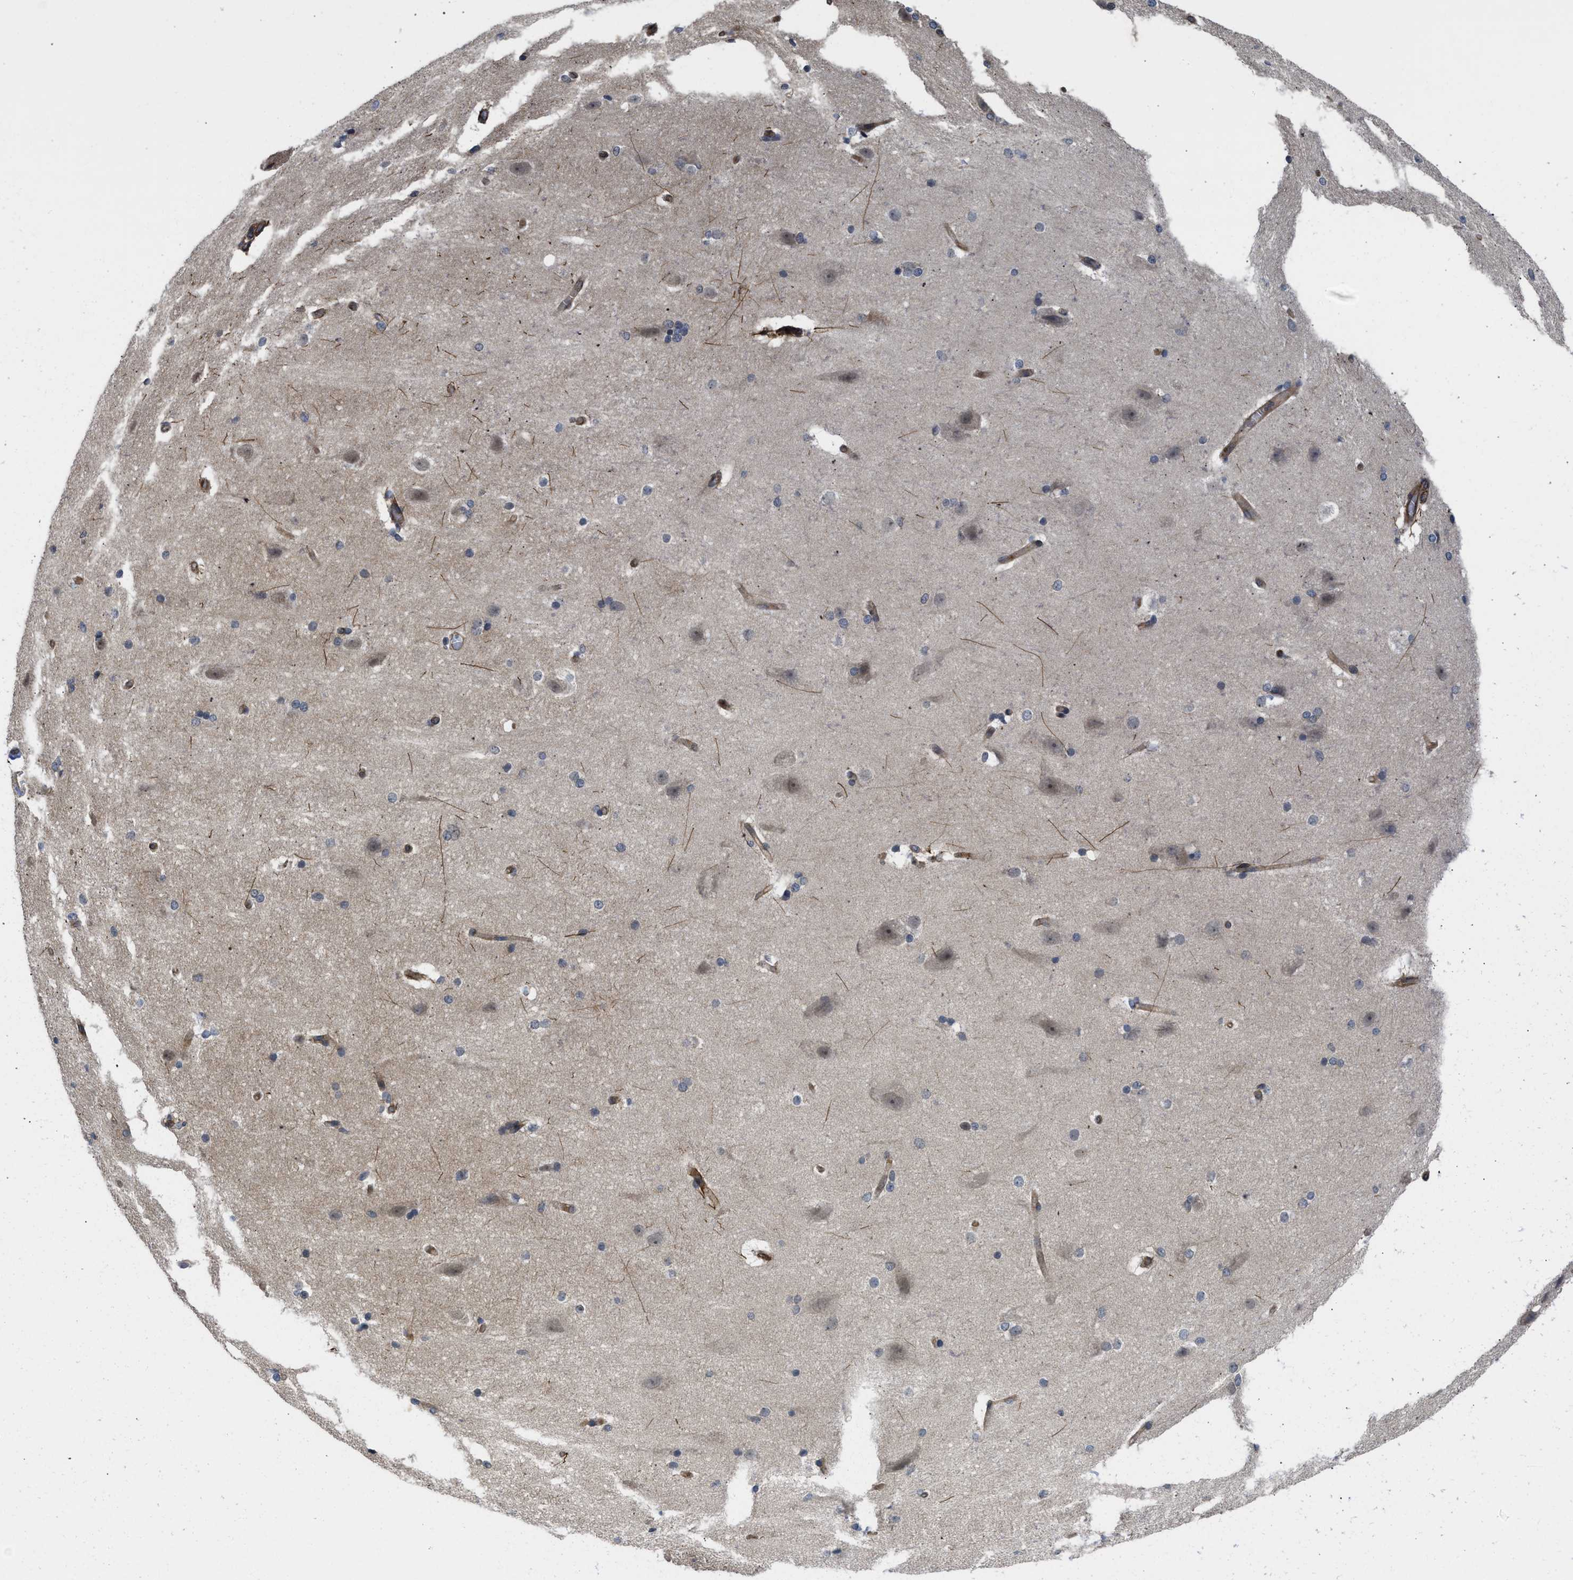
{"staining": {"intensity": "strong", "quantity": "25%-75%", "location": "cytoplasmic/membranous"}, "tissue": "cerebral cortex", "cell_type": "Endothelial cells", "image_type": "normal", "snomed": [{"axis": "morphology", "description": "Normal tissue, NOS"}, {"axis": "topography", "description": "Cerebral cortex"}, {"axis": "topography", "description": "Hippocampus"}], "caption": "Normal cerebral cortex exhibits strong cytoplasmic/membranous expression in about 25%-75% of endothelial cells.", "gene": "GPATCH2L", "patient": {"sex": "female", "age": 19}}